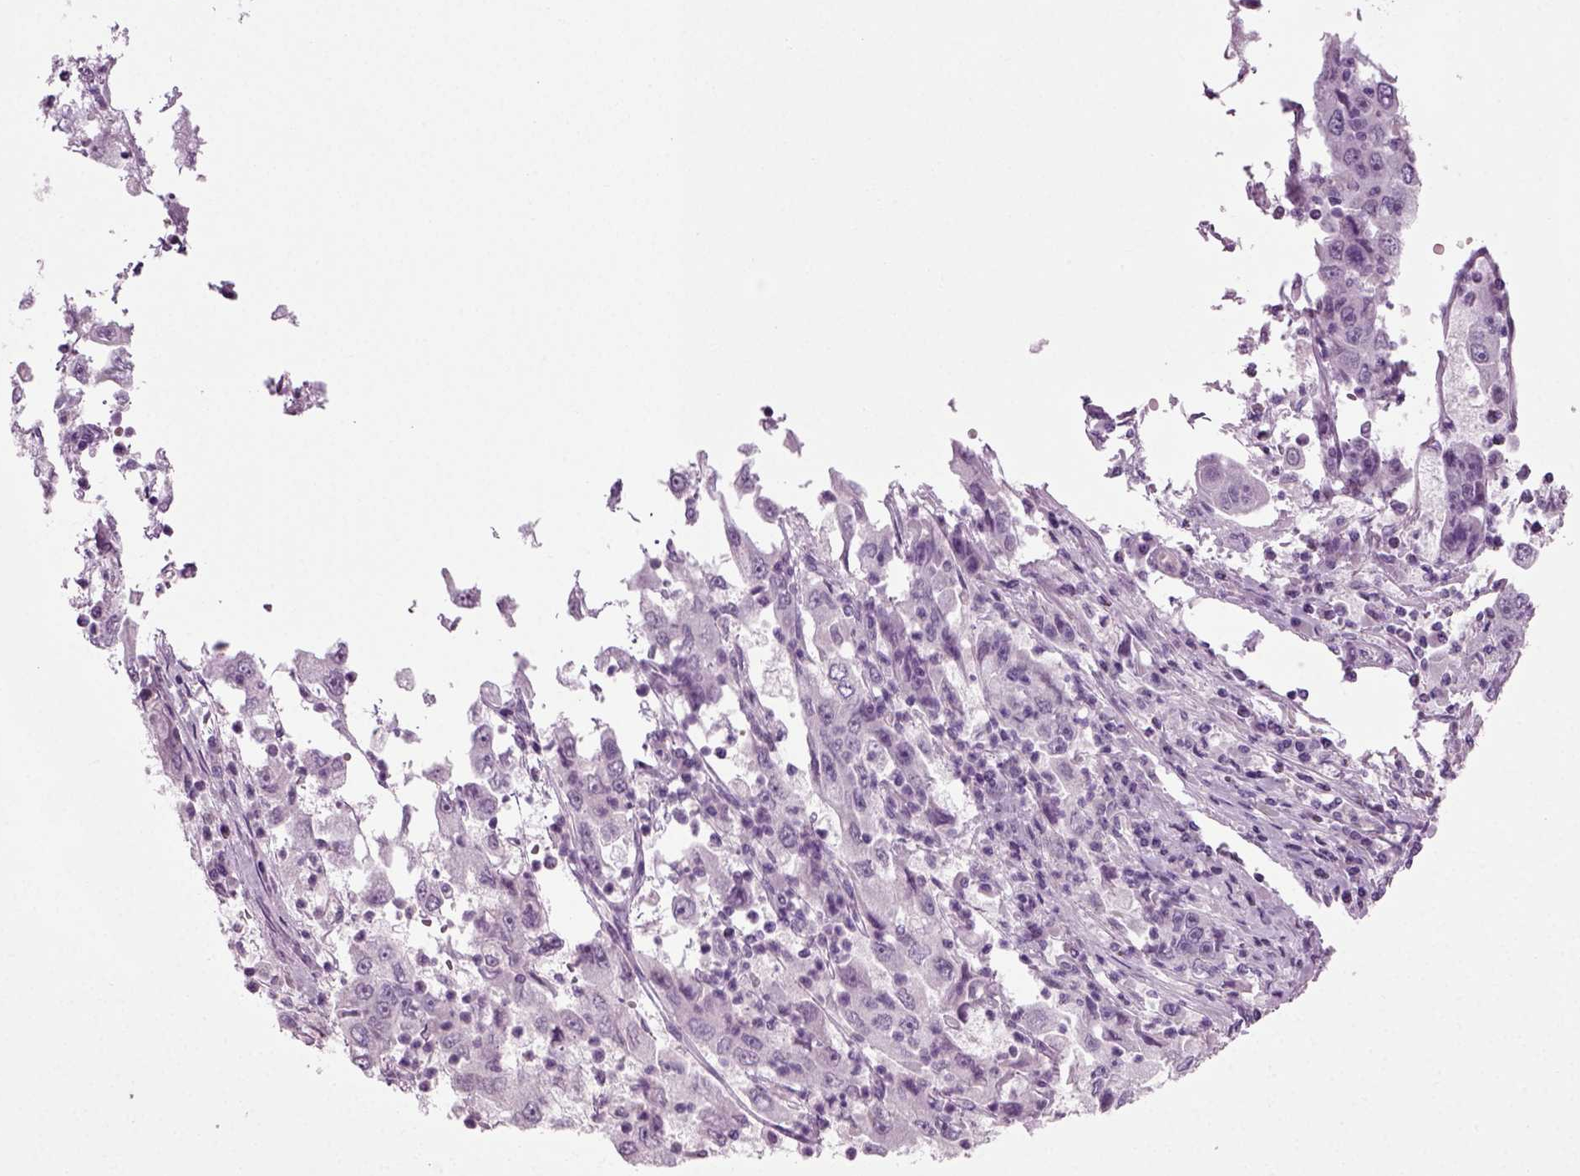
{"staining": {"intensity": "negative", "quantity": "none", "location": "none"}, "tissue": "cervical cancer", "cell_type": "Tumor cells", "image_type": "cancer", "snomed": [{"axis": "morphology", "description": "Squamous cell carcinoma, NOS"}, {"axis": "topography", "description": "Cervix"}], "caption": "Cervical squamous cell carcinoma stained for a protein using immunohistochemistry (IHC) shows no staining tumor cells.", "gene": "ZC2HC1C", "patient": {"sex": "female", "age": 36}}